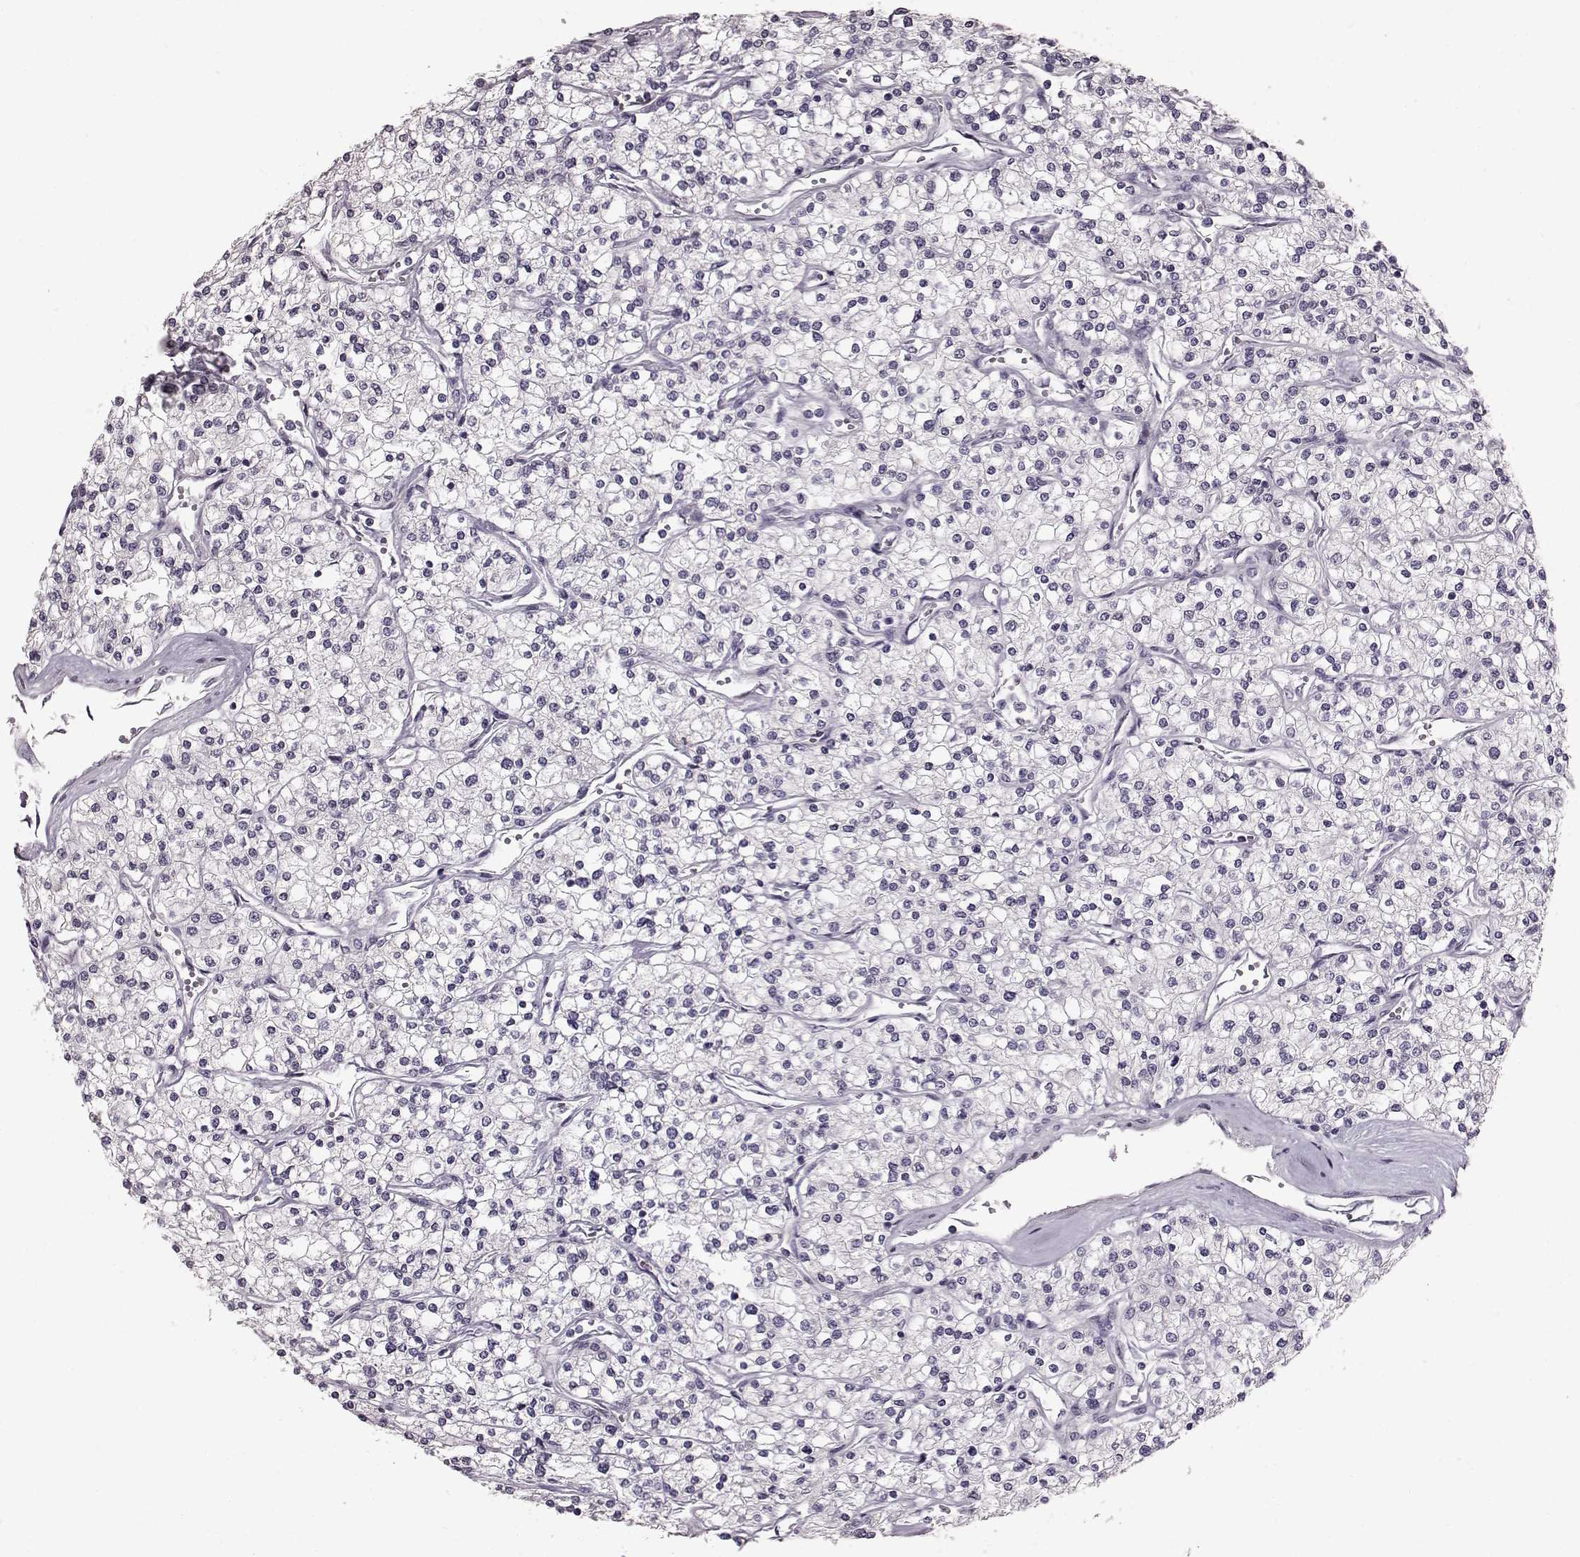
{"staining": {"intensity": "negative", "quantity": "none", "location": "none"}, "tissue": "renal cancer", "cell_type": "Tumor cells", "image_type": "cancer", "snomed": [{"axis": "morphology", "description": "Adenocarcinoma, NOS"}, {"axis": "topography", "description": "Kidney"}], "caption": "An immunohistochemistry (IHC) image of renal cancer (adenocarcinoma) is shown. There is no staining in tumor cells of renal cancer (adenocarcinoma).", "gene": "TCHHL1", "patient": {"sex": "male", "age": 80}}